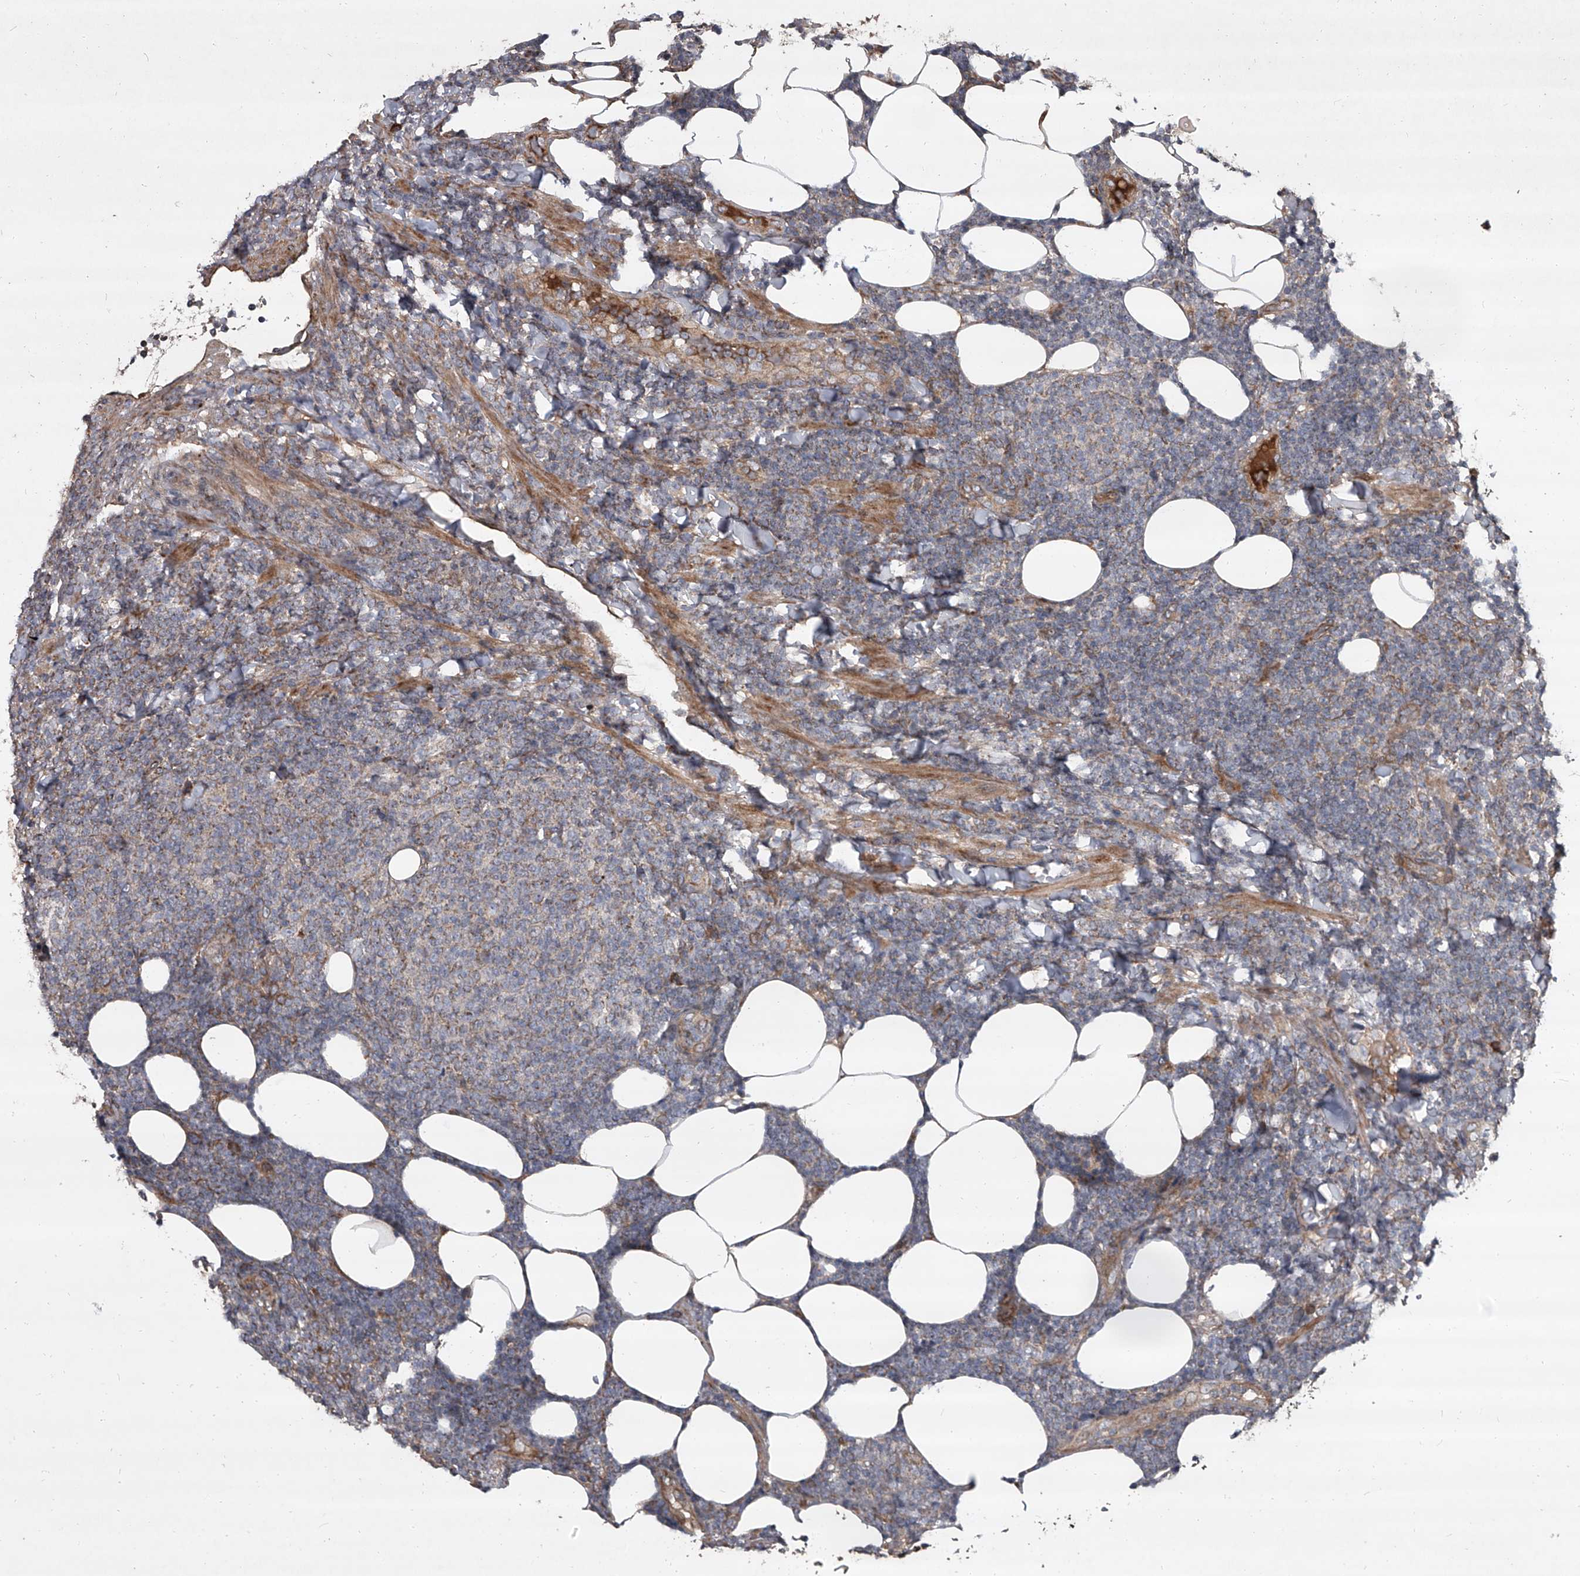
{"staining": {"intensity": "weak", "quantity": "25%-75%", "location": "cytoplasmic/membranous"}, "tissue": "lymphoma", "cell_type": "Tumor cells", "image_type": "cancer", "snomed": [{"axis": "morphology", "description": "Malignant lymphoma, non-Hodgkin's type, Low grade"}, {"axis": "topography", "description": "Lymph node"}], "caption": "The photomicrograph displays staining of malignant lymphoma, non-Hodgkin's type (low-grade), revealing weak cytoplasmic/membranous protein positivity (brown color) within tumor cells.", "gene": "EVA1C", "patient": {"sex": "male", "age": 66}}